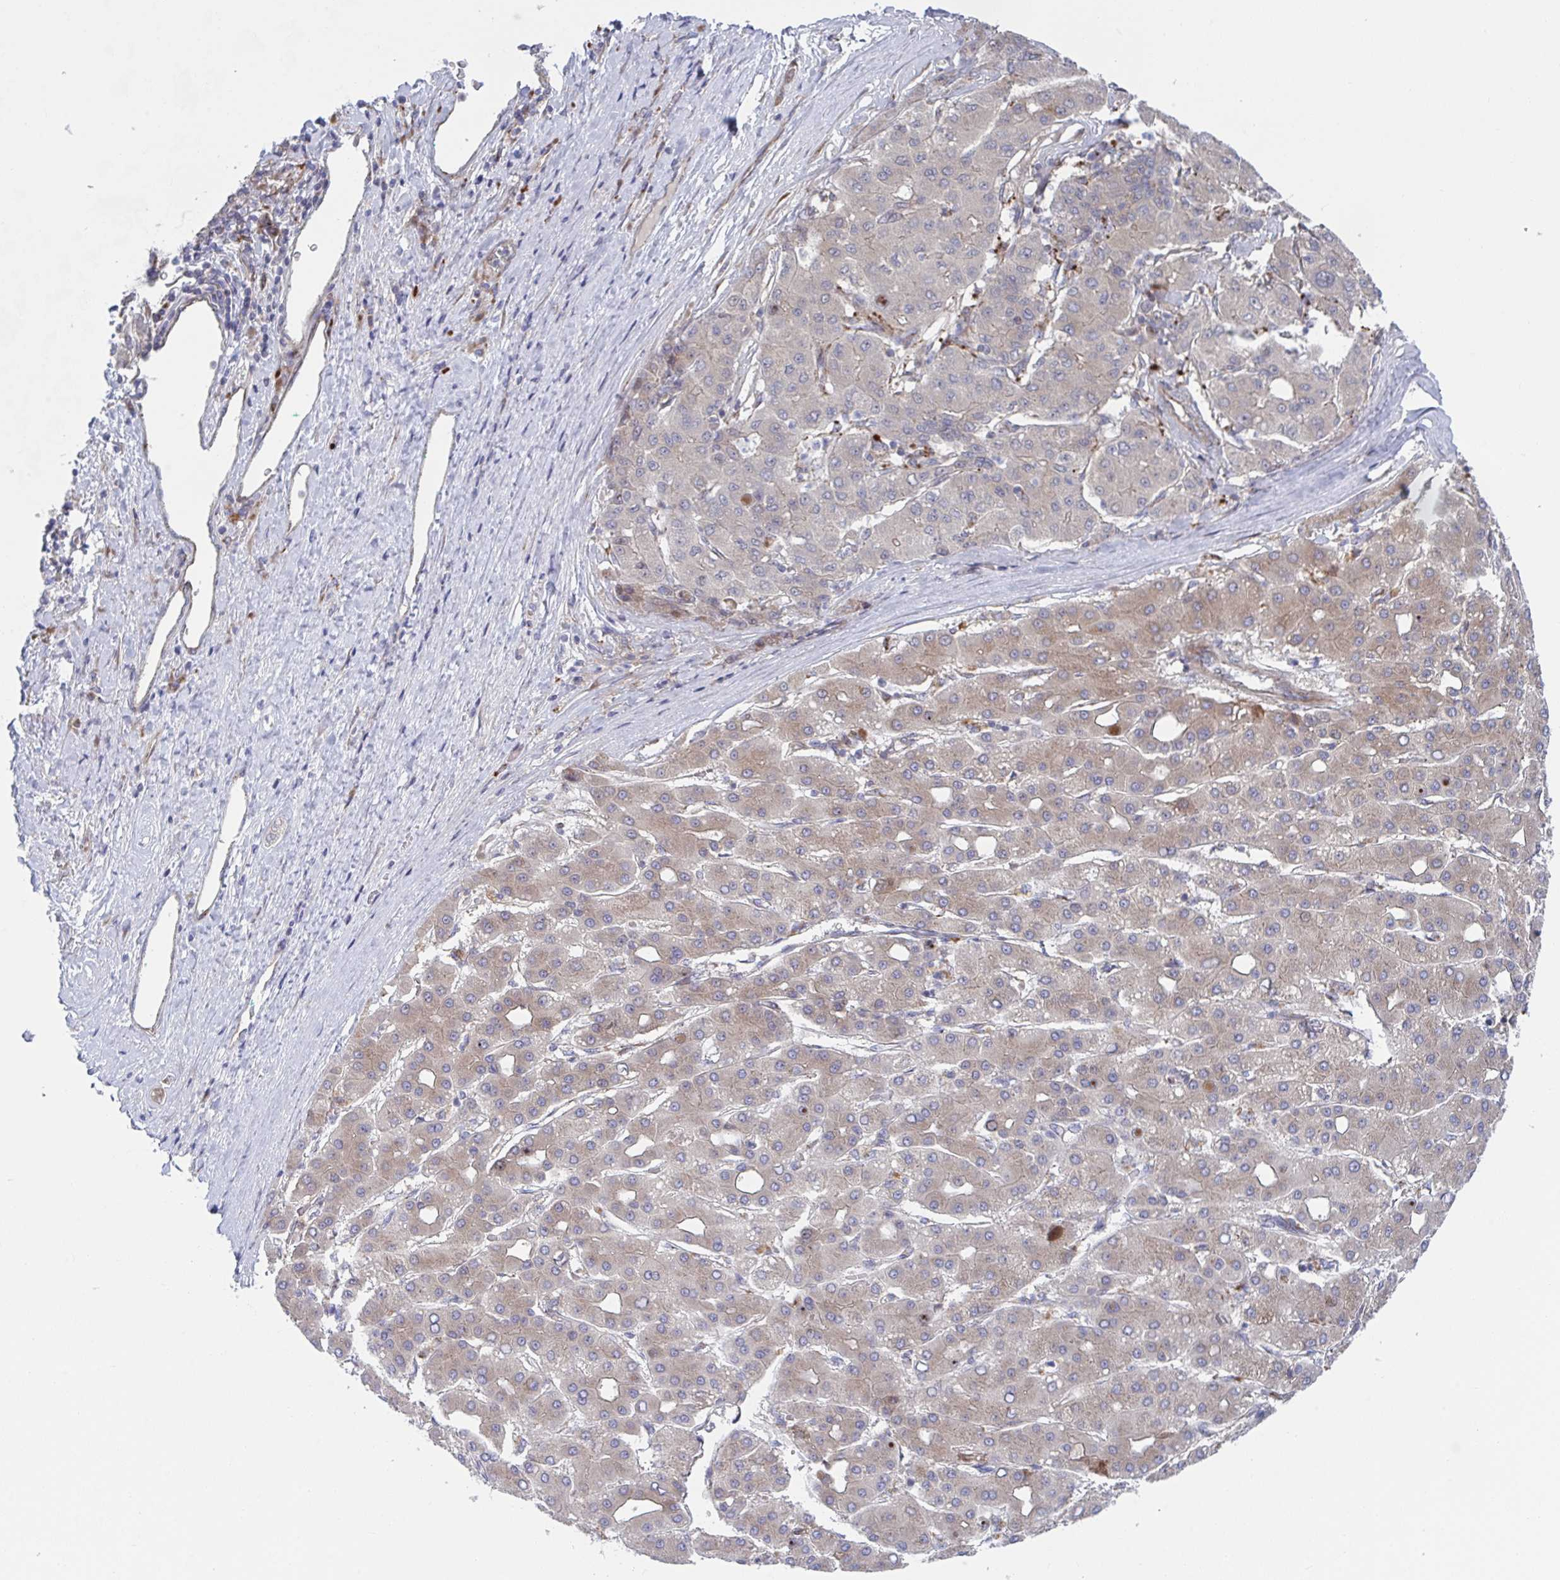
{"staining": {"intensity": "weak", "quantity": "25%-75%", "location": "cytoplasmic/membranous"}, "tissue": "liver cancer", "cell_type": "Tumor cells", "image_type": "cancer", "snomed": [{"axis": "morphology", "description": "Carcinoma, Hepatocellular, NOS"}, {"axis": "topography", "description": "Liver"}], "caption": "Immunohistochemistry (DAB) staining of liver cancer (hepatocellular carcinoma) displays weak cytoplasmic/membranous protein positivity in about 25%-75% of tumor cells. Immunohistochemistry (ihc) stains the protein of interest in brown and the nuclei are stained blue.", "gene": "FJX1", "patient": {"sex": "male", "age": 65}}